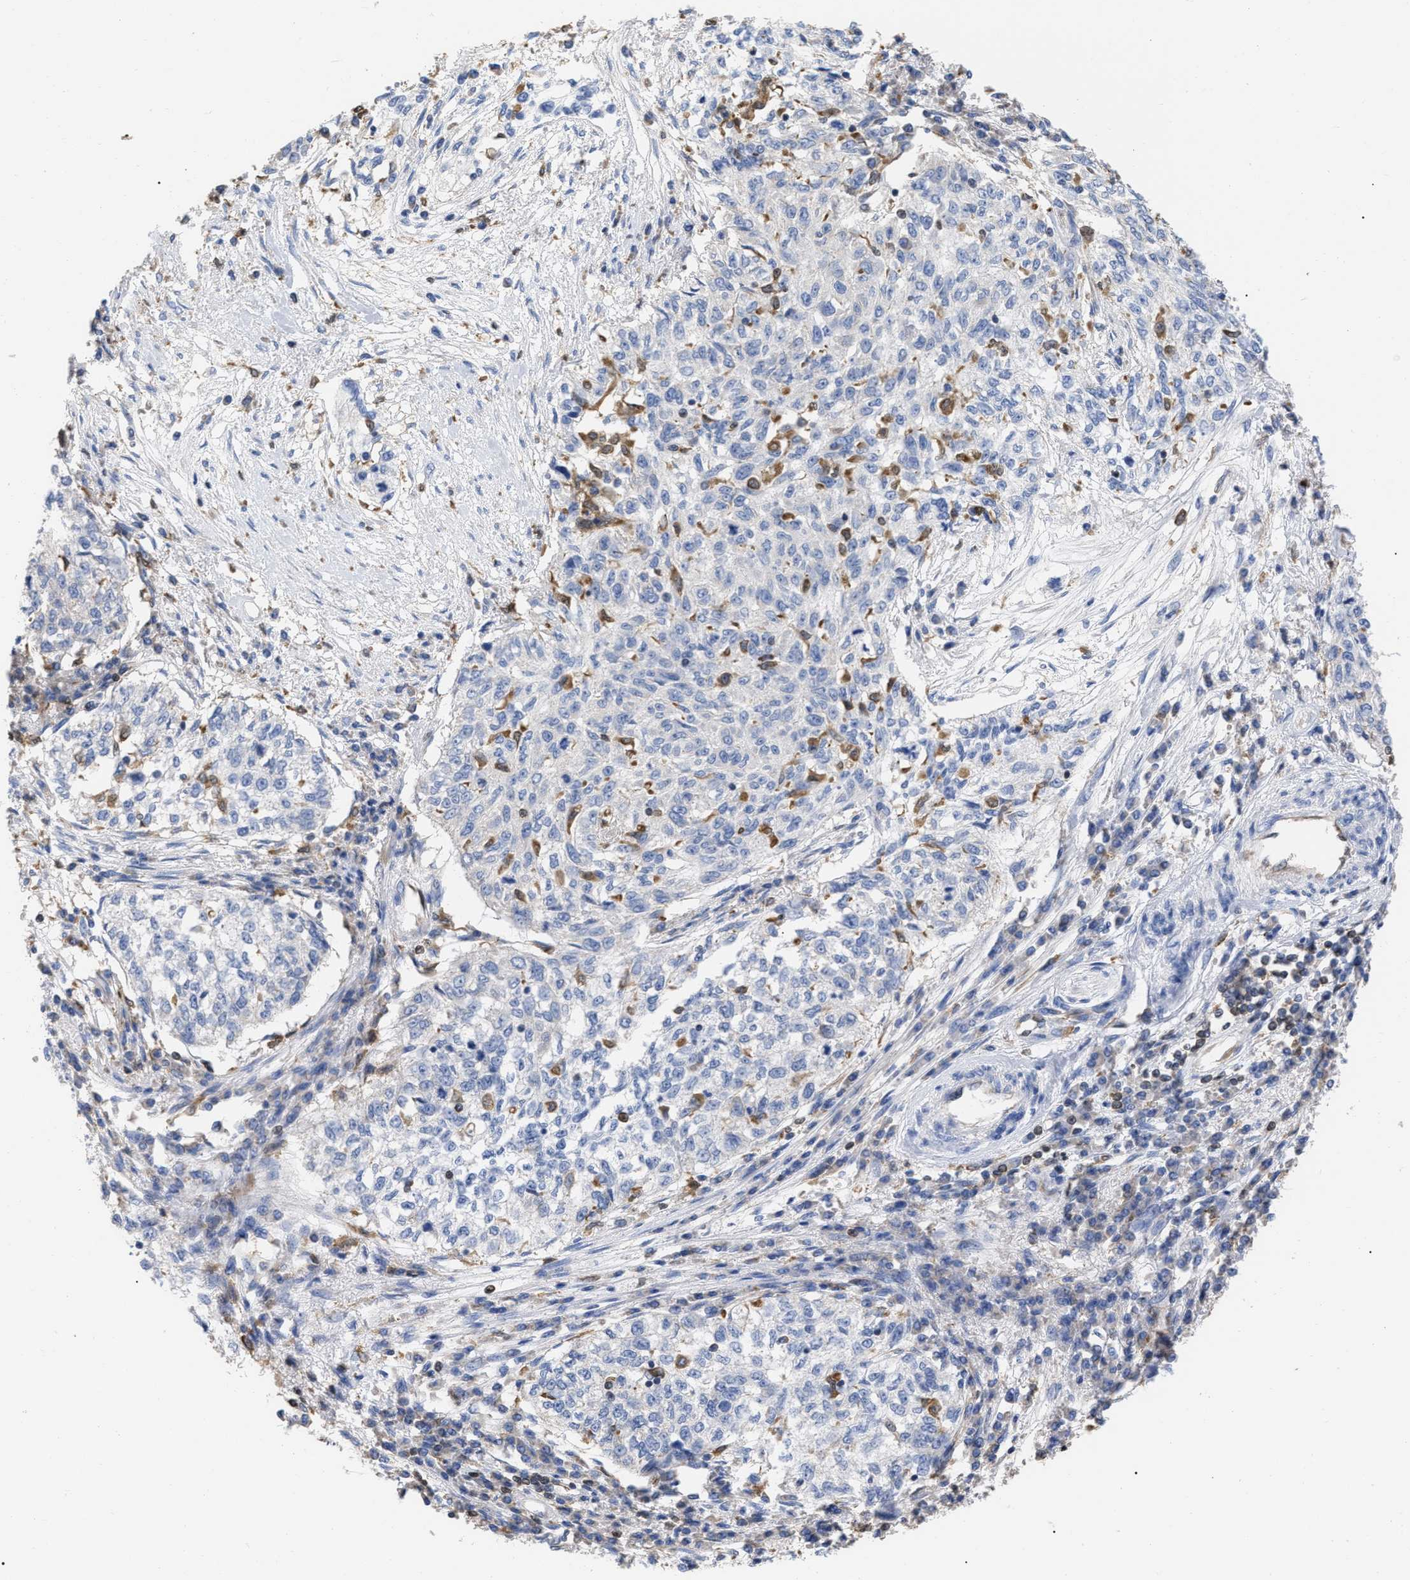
{"staining": {"intensity": "negative", "quantity": "none", "location": "none"}, "tissue": "cervical cancer", "cell_type": "Tumor cells", "image_type": "cancer", "snomed": [{"axis": "morphology", "description": "Squamous cell carcinoma, NOS"}, {"axis": "topography", "description": "Cervix"}], "caption": "Immunohistochemistry photomicrograph of cervical squamous cell carcinoma stained for a protein (brown), which shows no expression in tumor cells. (DAB (3,3'-diaminobenzidine) IHC, high magnification).", "gene": "GIMAP4", "patient": {"sex": "female", "age": 57}}